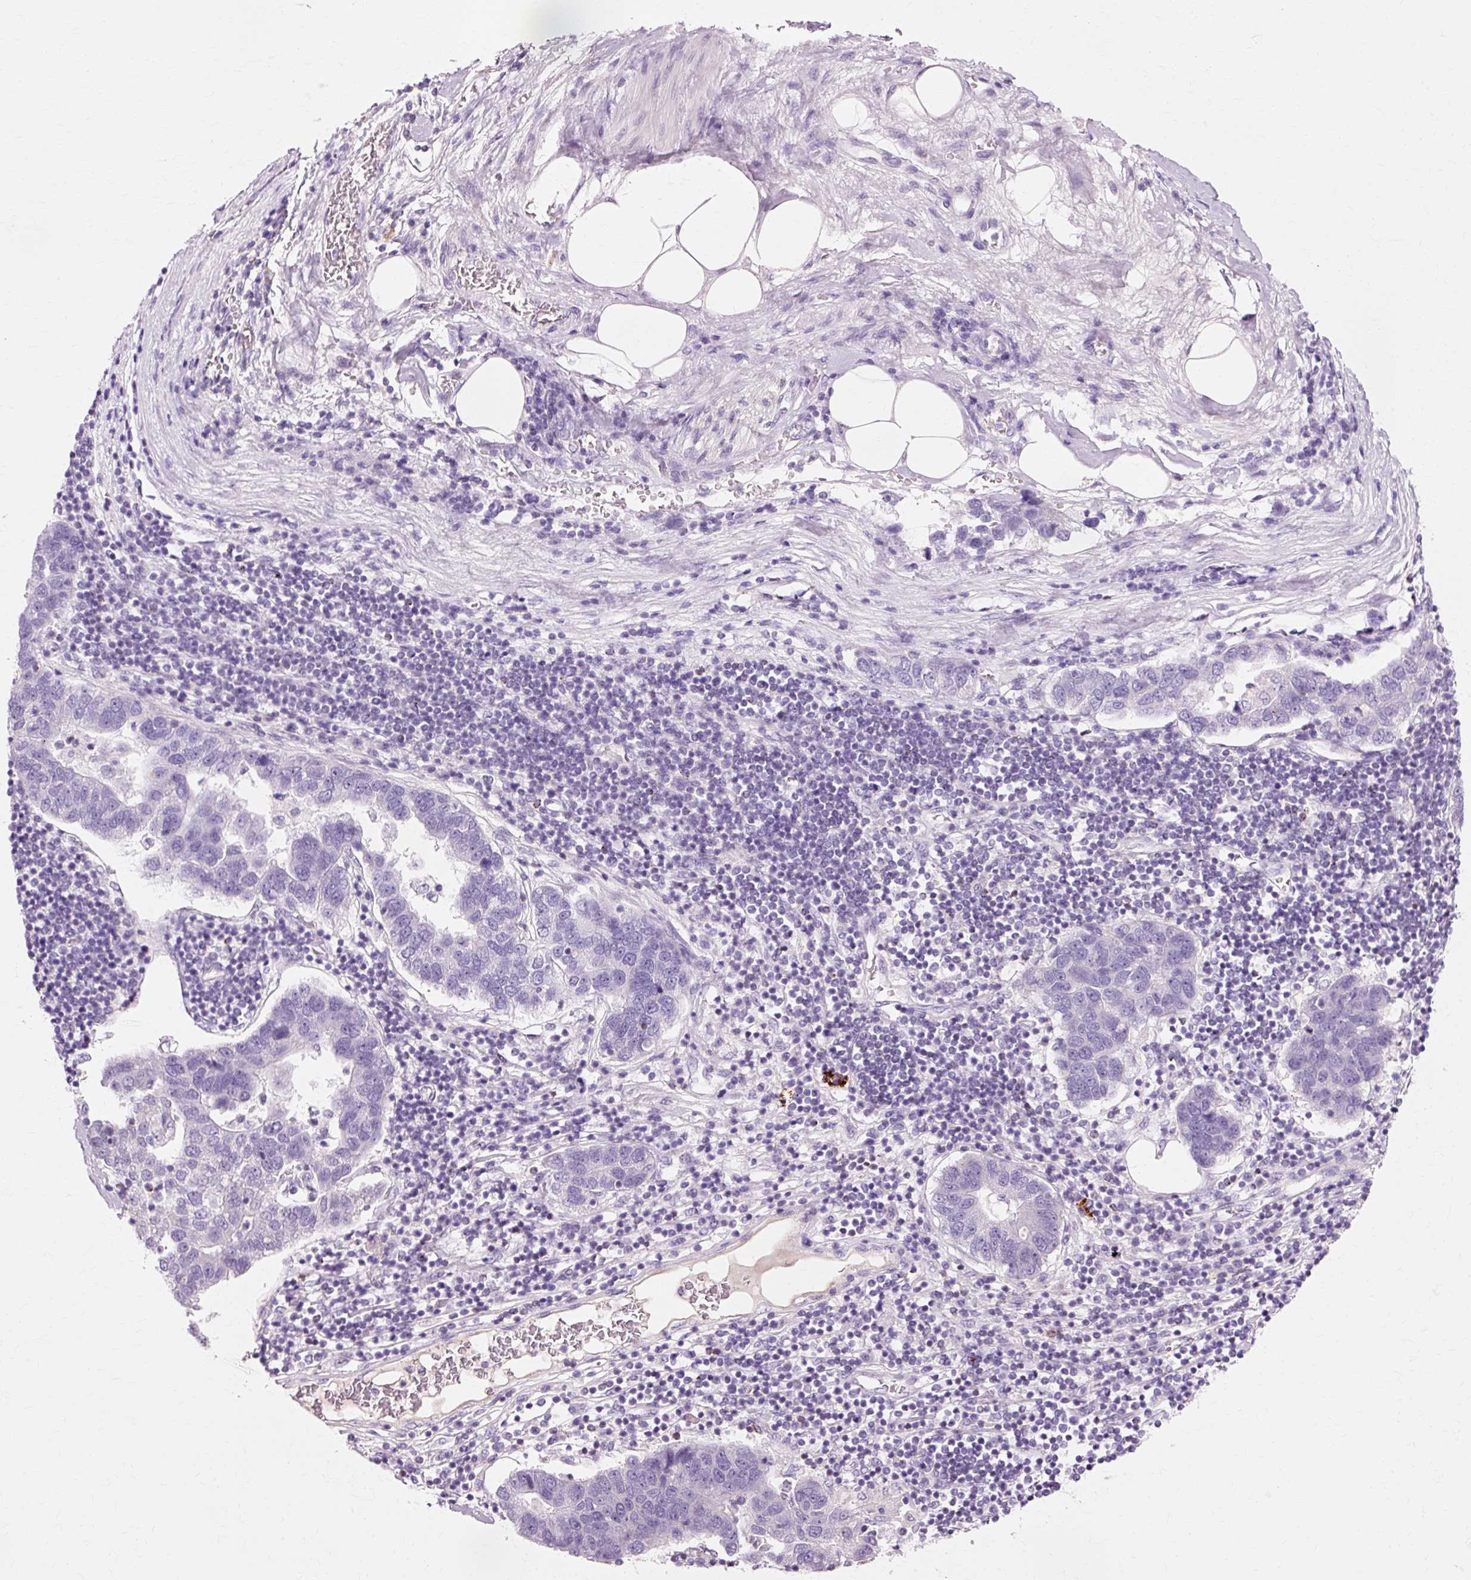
{"staining": {"intensity": "negative", "quantity": "none", "location": "none"}, "tissue": "pancreatic cancer", "cell_type": "Tumor cells", "image_type": "cancer", "snomed": [{"axis": "morphology", "description": "Adenocarcinoma, NOS"}, {"axis": "topography", "description": "Pancreas"}], "caption": "DAB immunohistochemical staining of adenocarcinoma (pancreatic) displays no significant staining in tumor cells.", "gene": "VN1R2", "patient": {"sex": "female", "age": 61}}